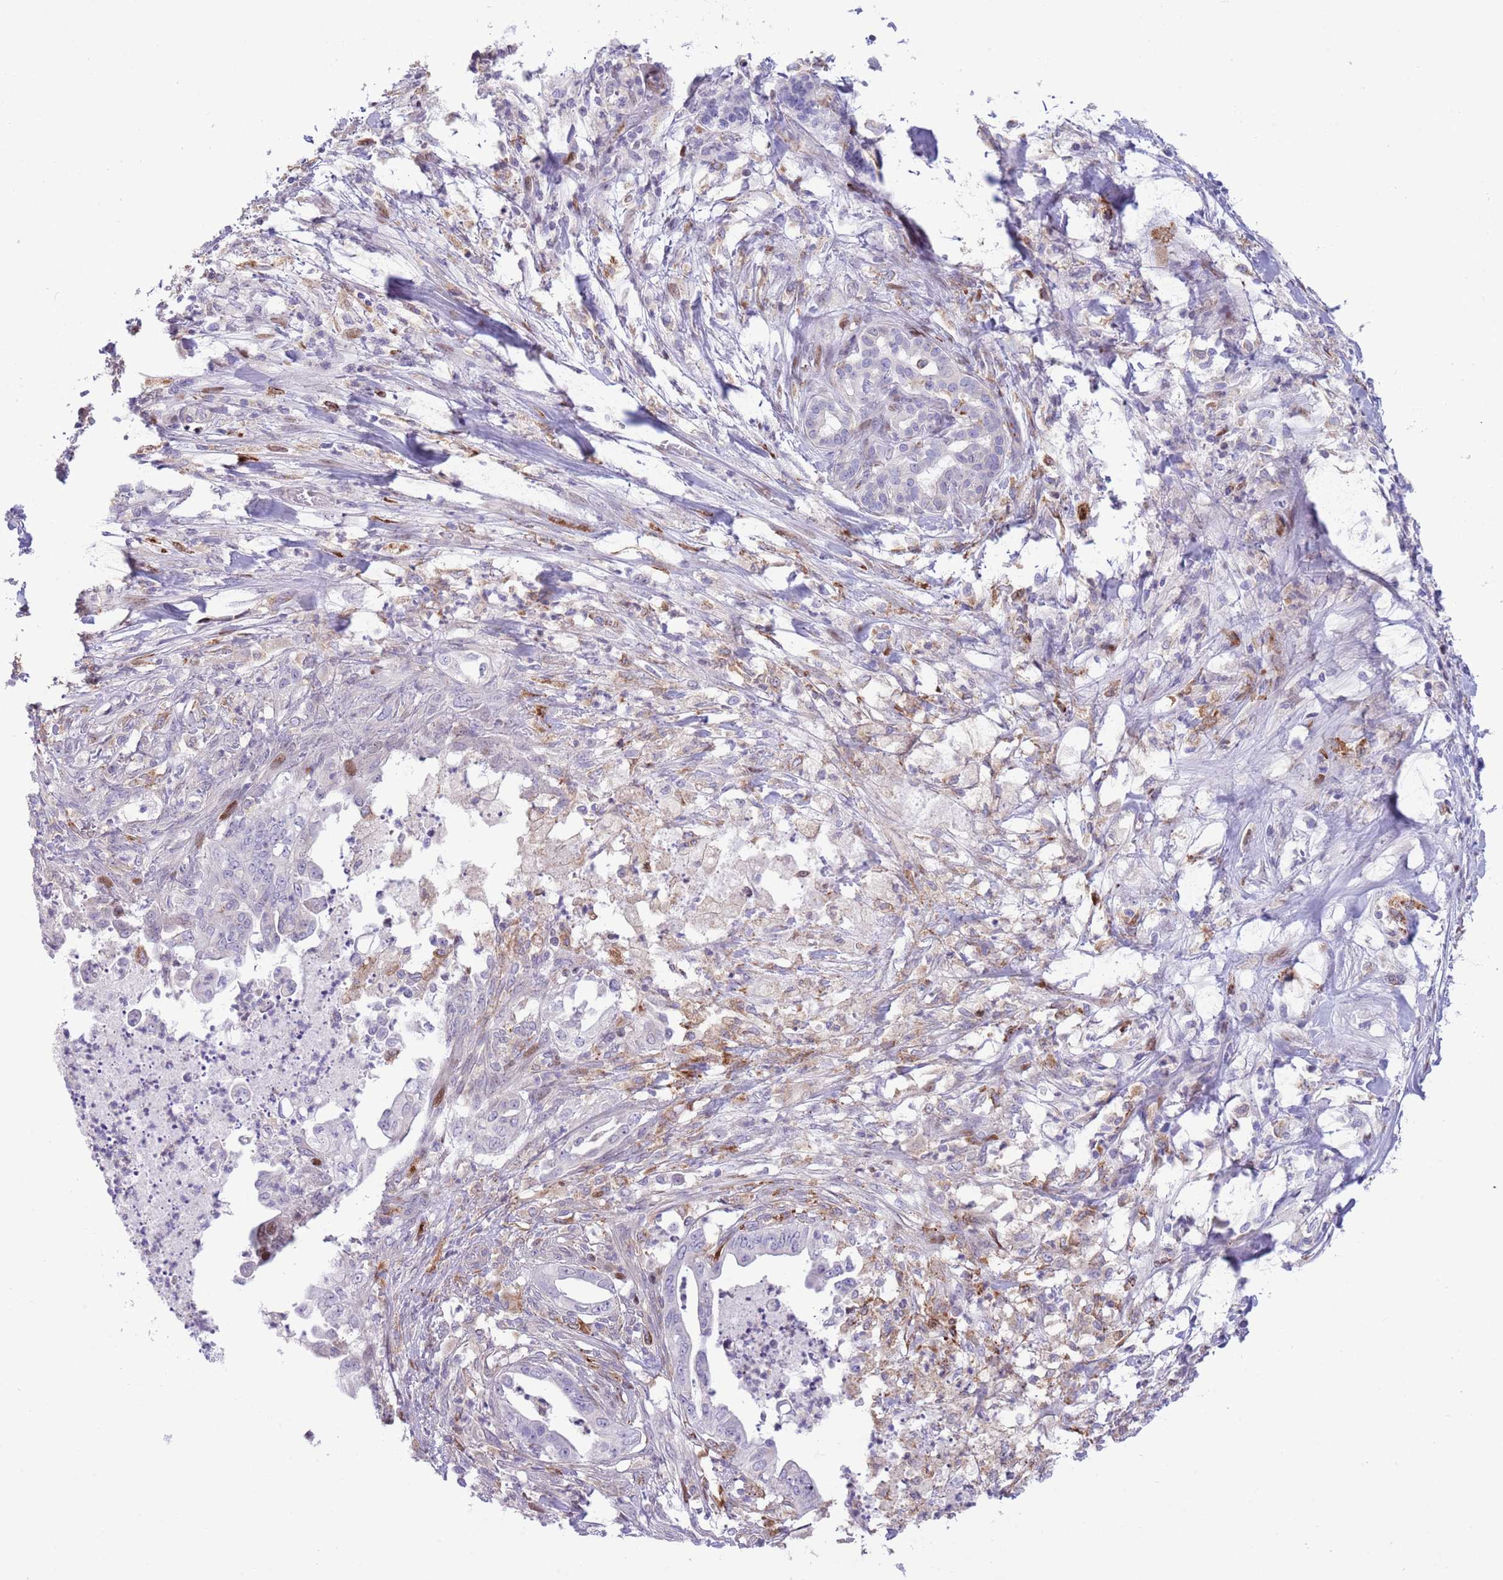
{"staining": {"intensity": "negative", "quantity": "none", "location": "none"}, "tissue": "pancreatic cancer", "cell_type": "Tumor cells", "image_type": "cancer", "snomed": [{"axis": "morphology", "description": "Adenocarcinoma, NOS"}, {"axis": "topography", "description": "Pancreas"}], "caption": "Tumor cells show no significant protein positivity in pancreatic cancer. (DAB (3,3'-diaminobenzidine) immunohistochemistry visualized using brightfield microscopy, high magnification).", "gene": "ANO8", "patient": {"sex": "male", "age": 58}}